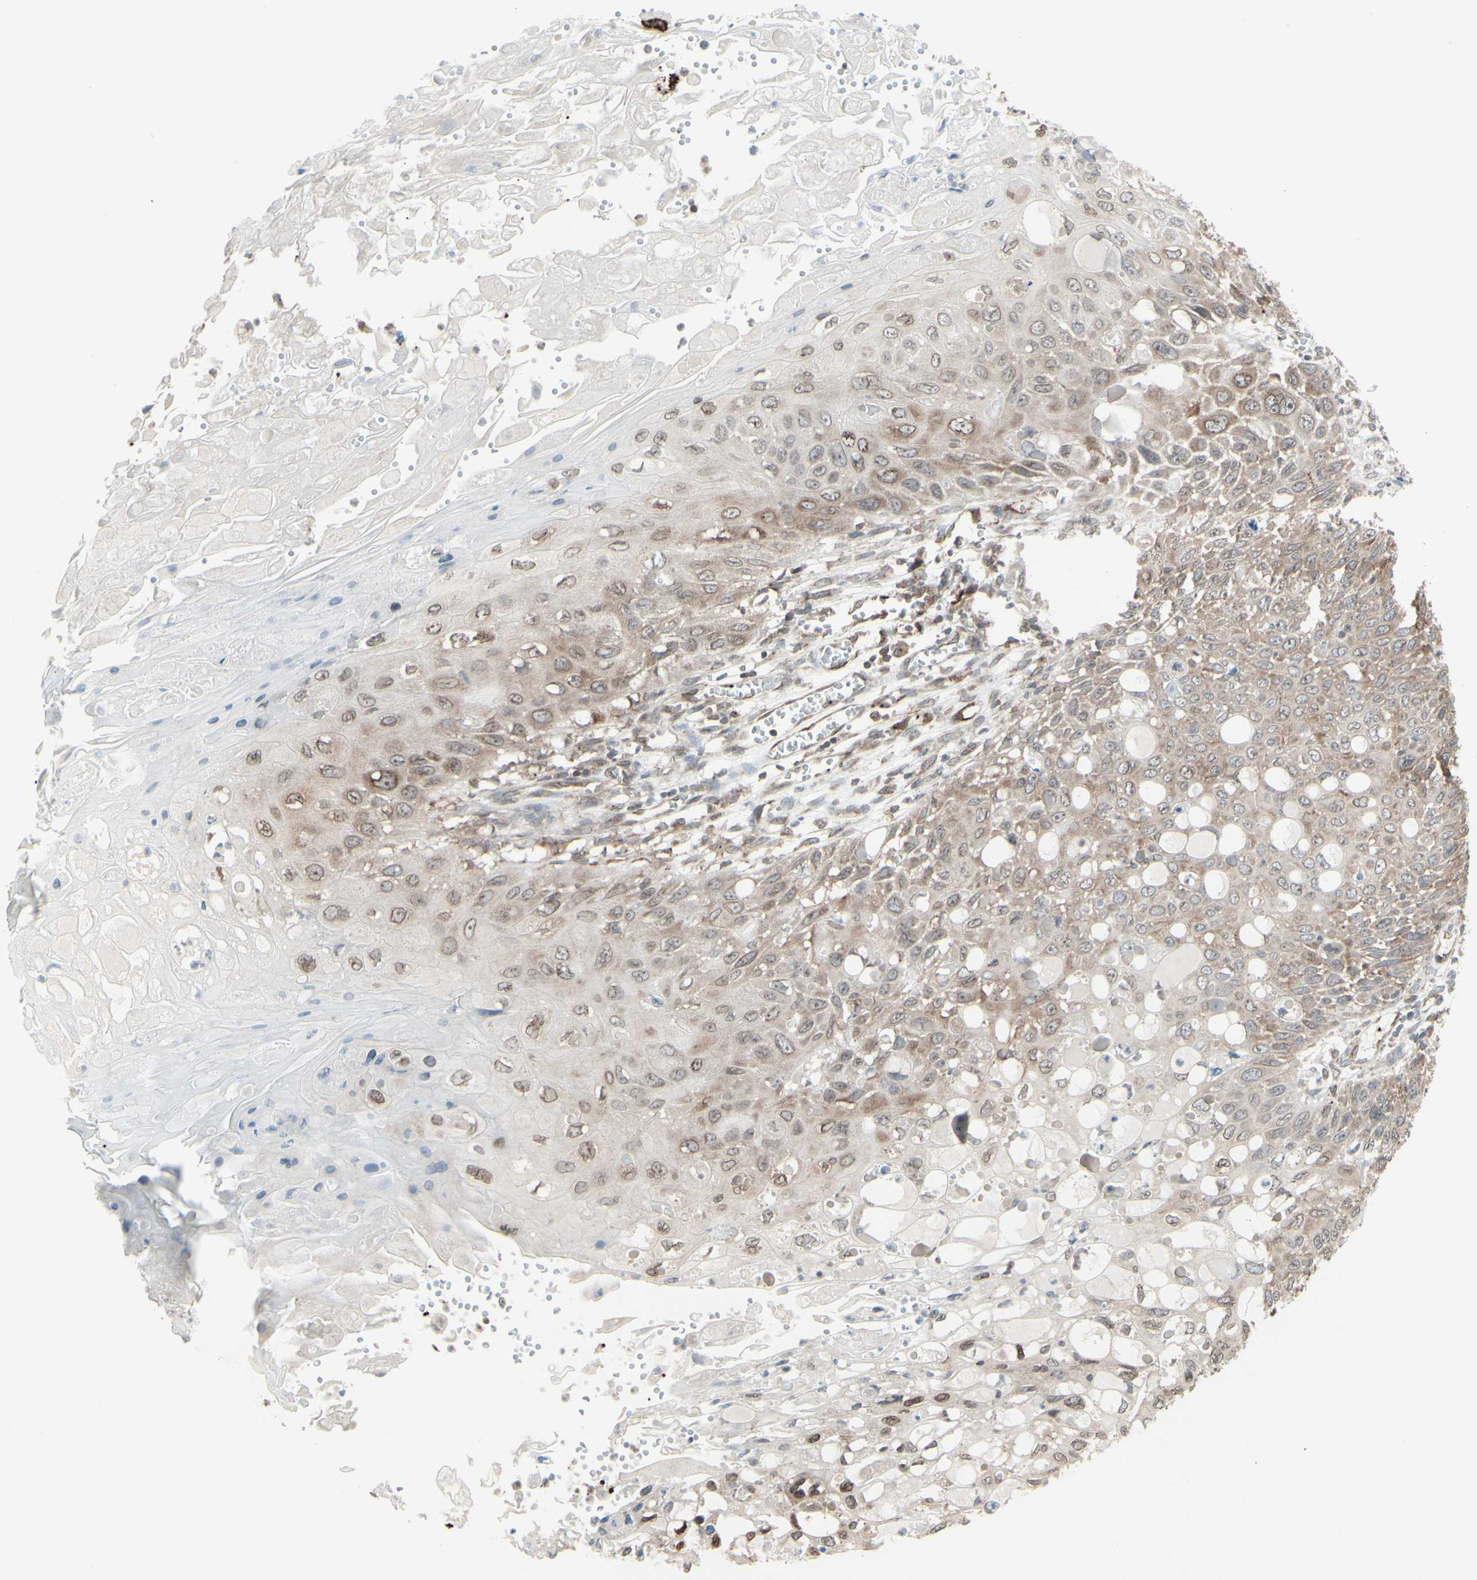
{"staining": {"intensity": "weak", "quantity": ">75%", "location": "cytoplasmic/membranous,nuclear"}, "tissue": "cervical cancer", "cell_type": "Tumor cells", "image_type": "cancer", "snomed": [{"axis": "morphology", "description": "Squamous cell carcinoma, NOS"}, {"axis": "topography", "description": "Cervix"}], "caption": "High-power microscopy captured an immunohistochemistry histopathology image of squamous cell carcinoma (cervical), revealing weak cytoplasmic/membranous and nuclear staining in approximately >75% of tumor cells. Nuclei are stained in blue.", "gene": "DTX3L", "patient": {"sex": "female", "age": 70}}